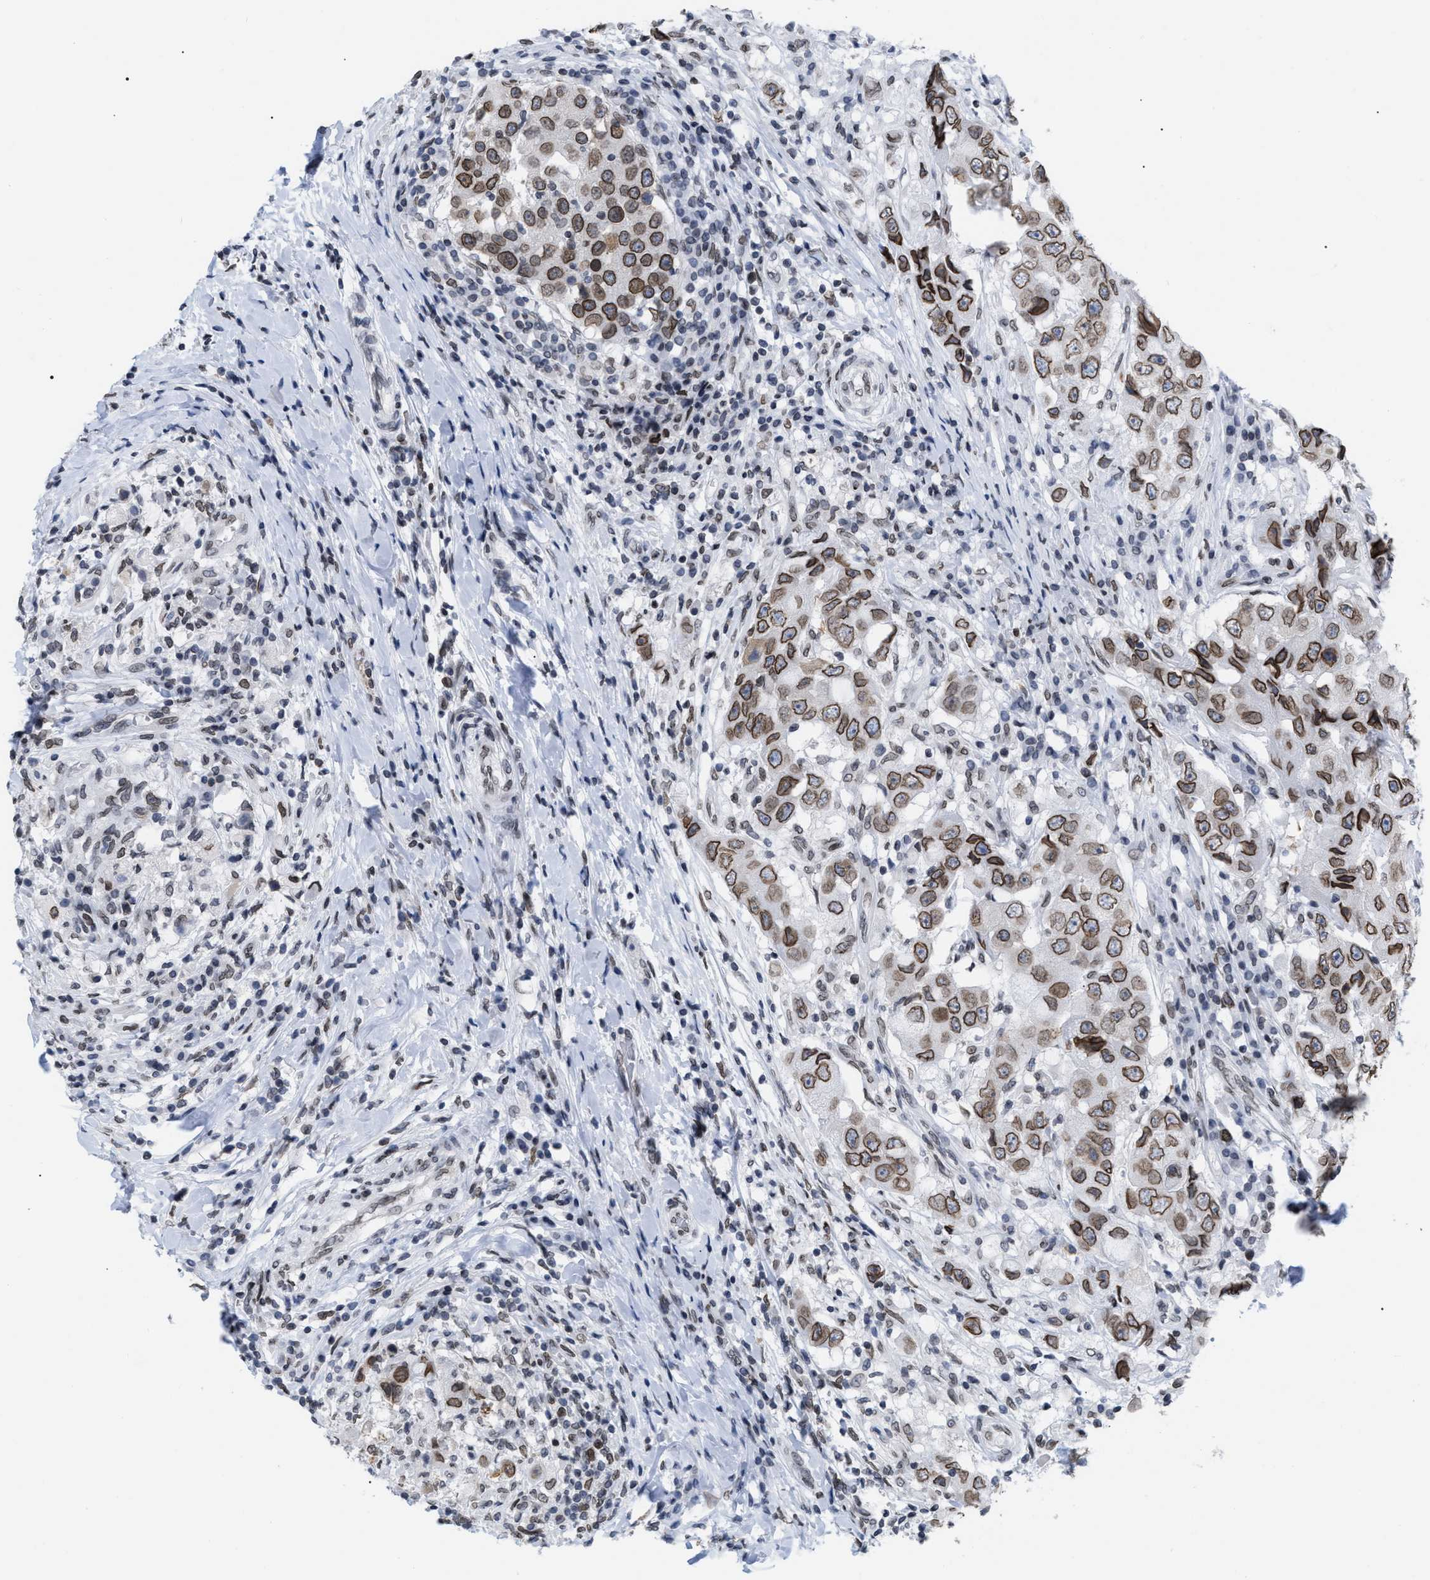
{"staining": {"intensity": "moderate", "quantity": ">75%", "location": "cytoplasmic/membranous,nuclear"}, "tissue": "breast cancer", "cell_type": "Tumor cells", "image_type": "cancer", "snomed": [{"axis": "morphology", "description": "Duct carcinoma"}, {"axis": "topography", "description": "Breast"}], "caption": "Protein staining by IHC demonstrates moderate cytoplasmic/membranous and nuclear positivity in about >75% of tumor cells in intraductal carcinoma (breast).", "gene": "TPR", "patient": {"sex": "female", "age": 27}}